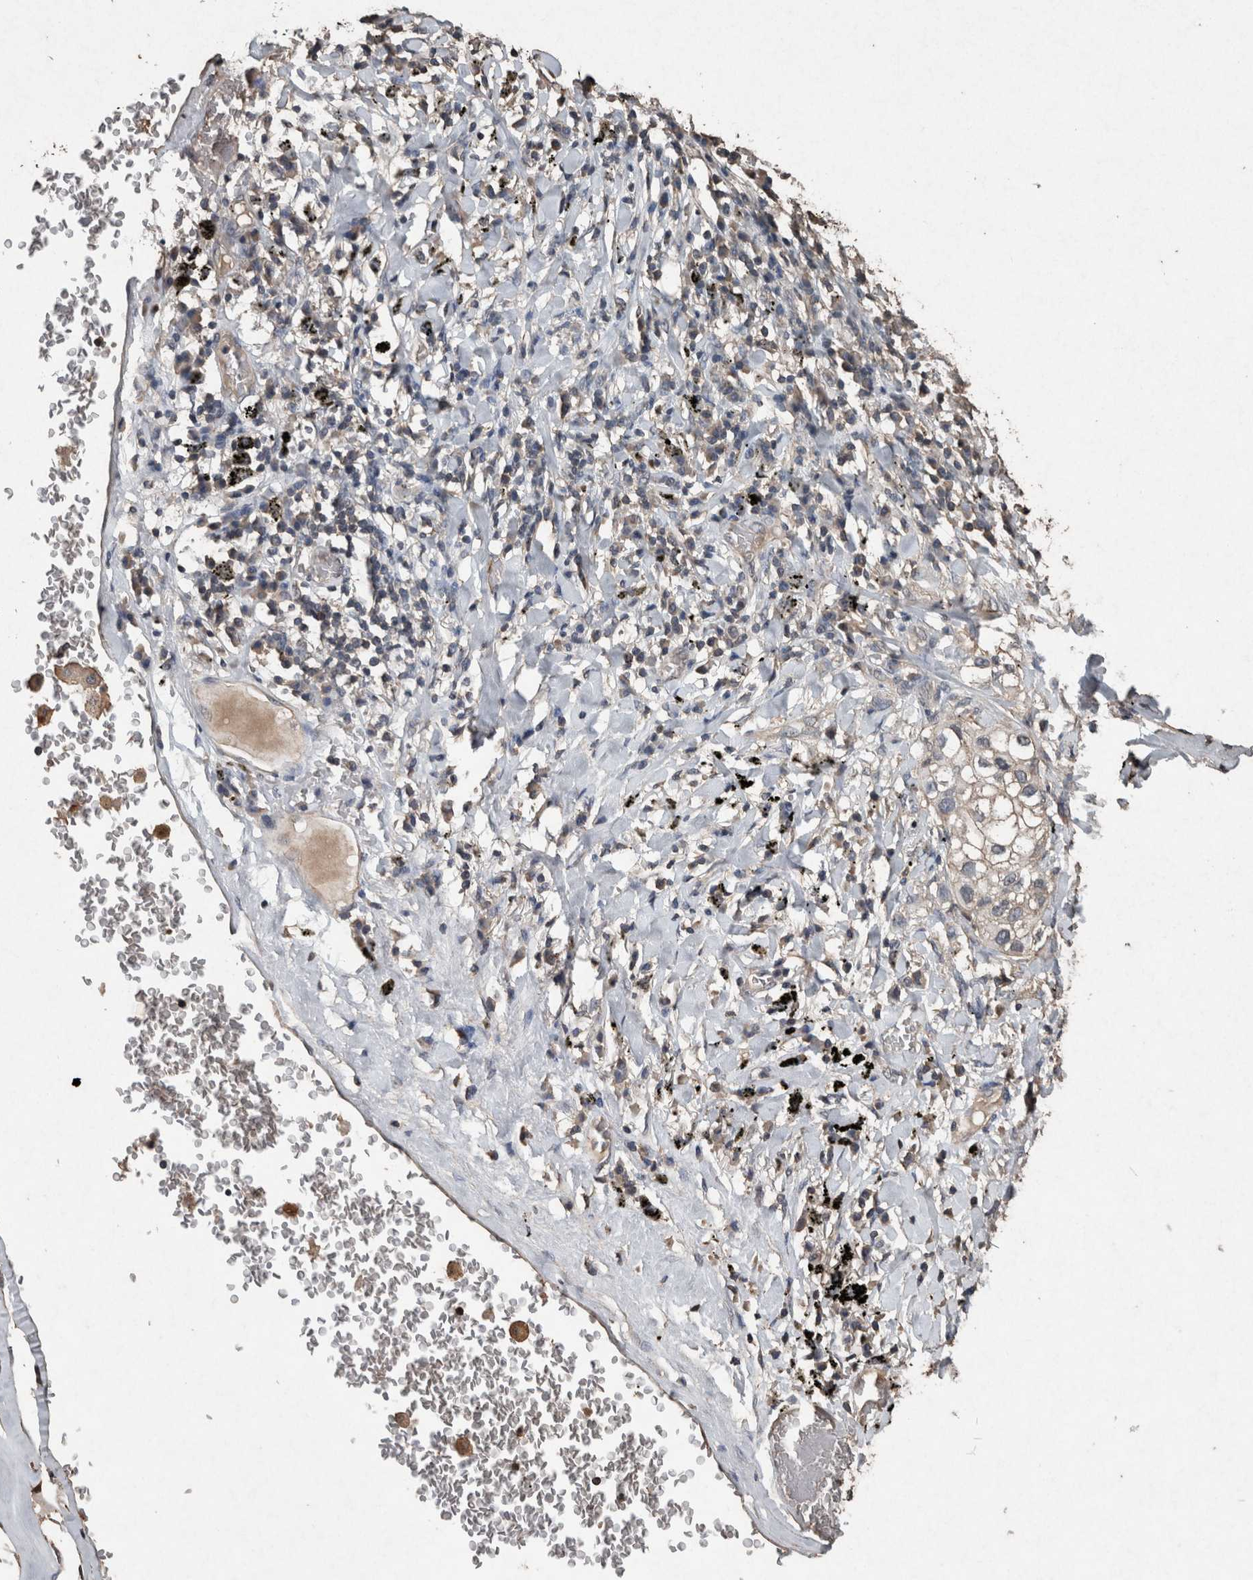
{"staining": {"intensity": "negative", "quantity": "none", "location": "none"}, "tissue": "lung cancer", "cell_type": "Tumor cells", "image_type": "cancer", "snomed": [{"axis": "morphology", "description": "Adenocarcinoma, NOS"}, {"axis": "topography", "description": "Lung"}], "caption": "Immunohistochemistry image of neoplastic tissue: human lung cancer (adenocarcinoma) stained with DAB (3,3'-diaminobenzidine) demonstrates no significant protein expression in tumor cells.", "gene": "FGFRL1", "patient": {"sex": "male", "age": 63}}